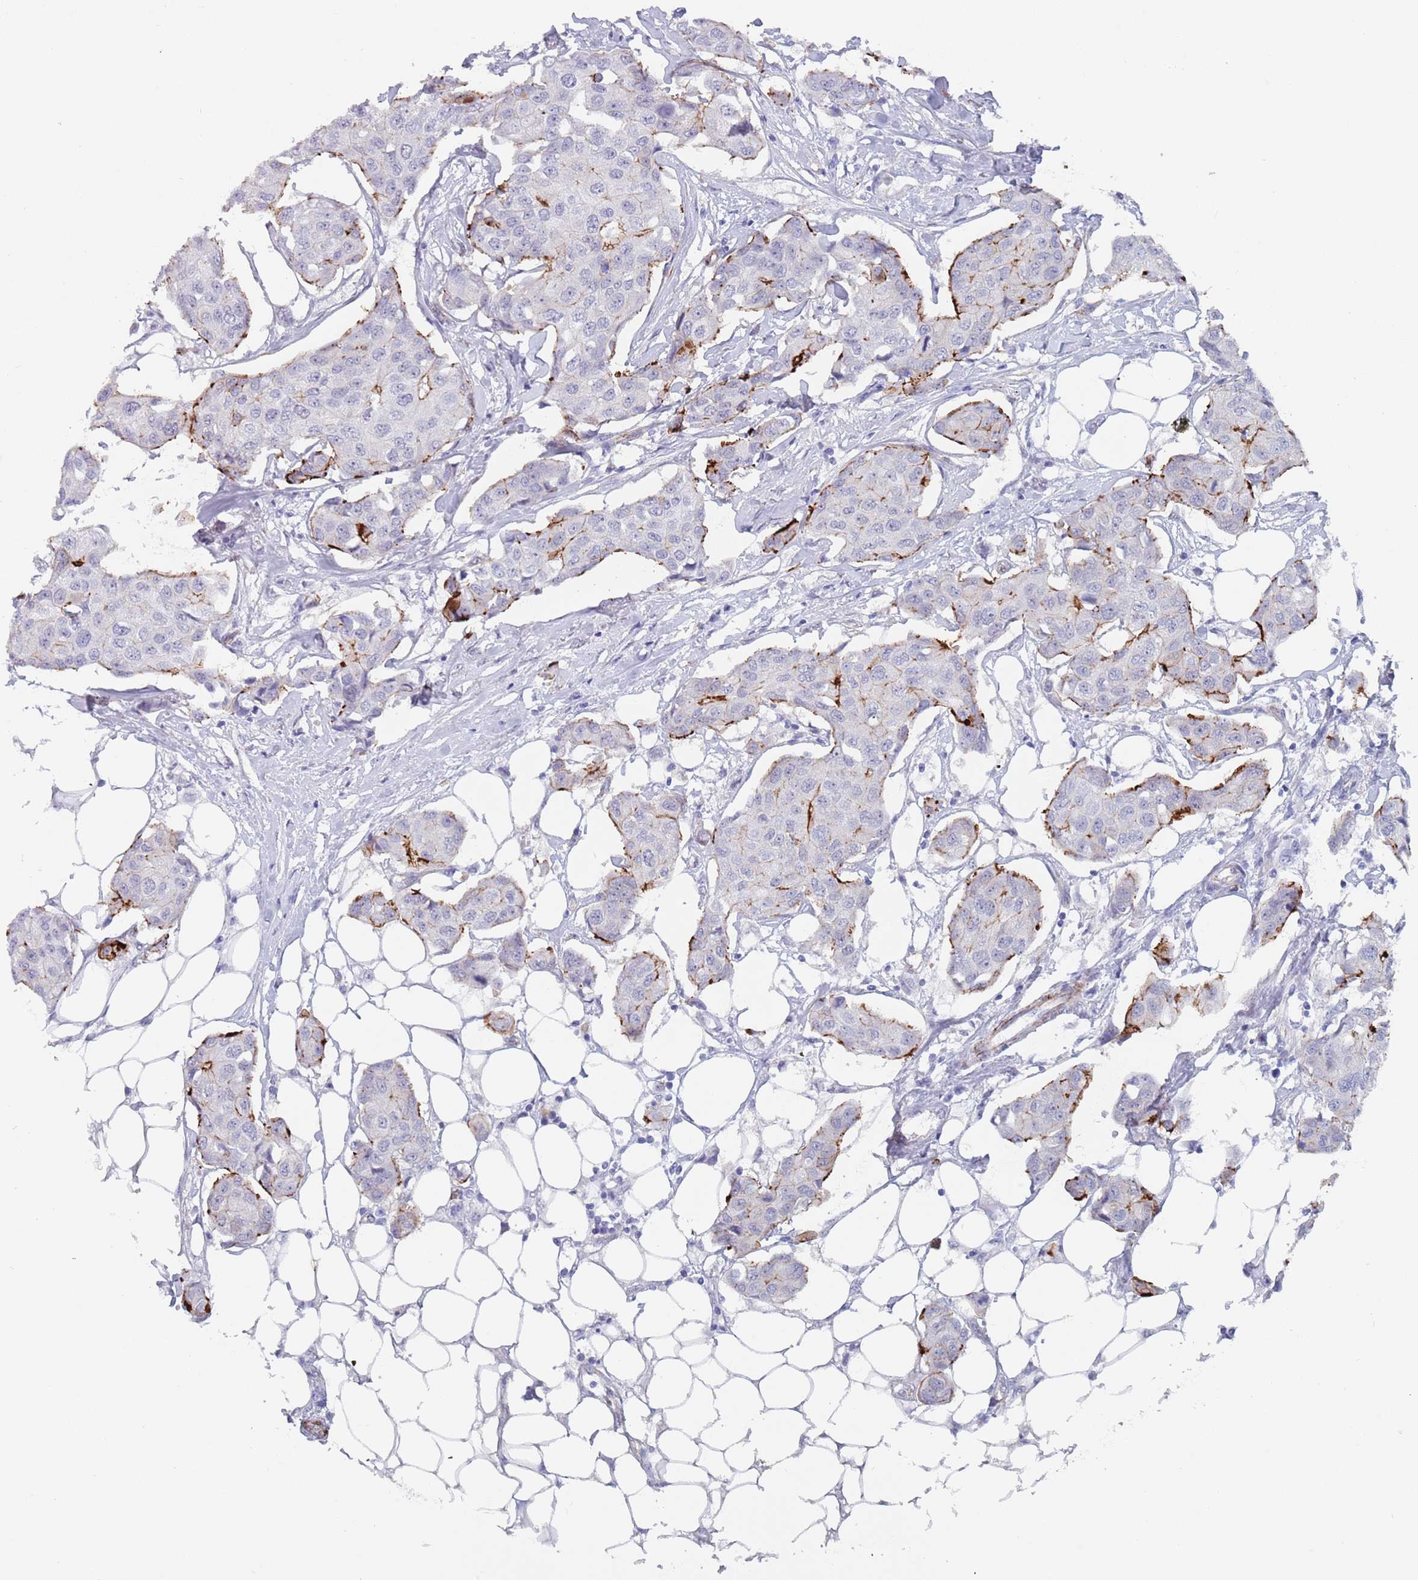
{"staining": {"intensity": "strong", "quantity": "<25%", "location": "cytoplasmic/membranous"}, "tissue": "breast cancer", "cell_type": "Tumor cells", "image_type": "cancer", "snomed": [{"axis": "morphology", "description": "Duct carcinoma"}, {"axis": "topography", "description": "Breast"}, {"axis": "topography", "description": "Lymph node"}], "caption": "Immunohistochemical staining of human breast intraductal carcinoma displays medium levels of strong cytoplasmic/membranous protein positivity in about <25% of tumor cells.", "gene": "OR5A2", "patient": {"sex": "female", "age": 80}}